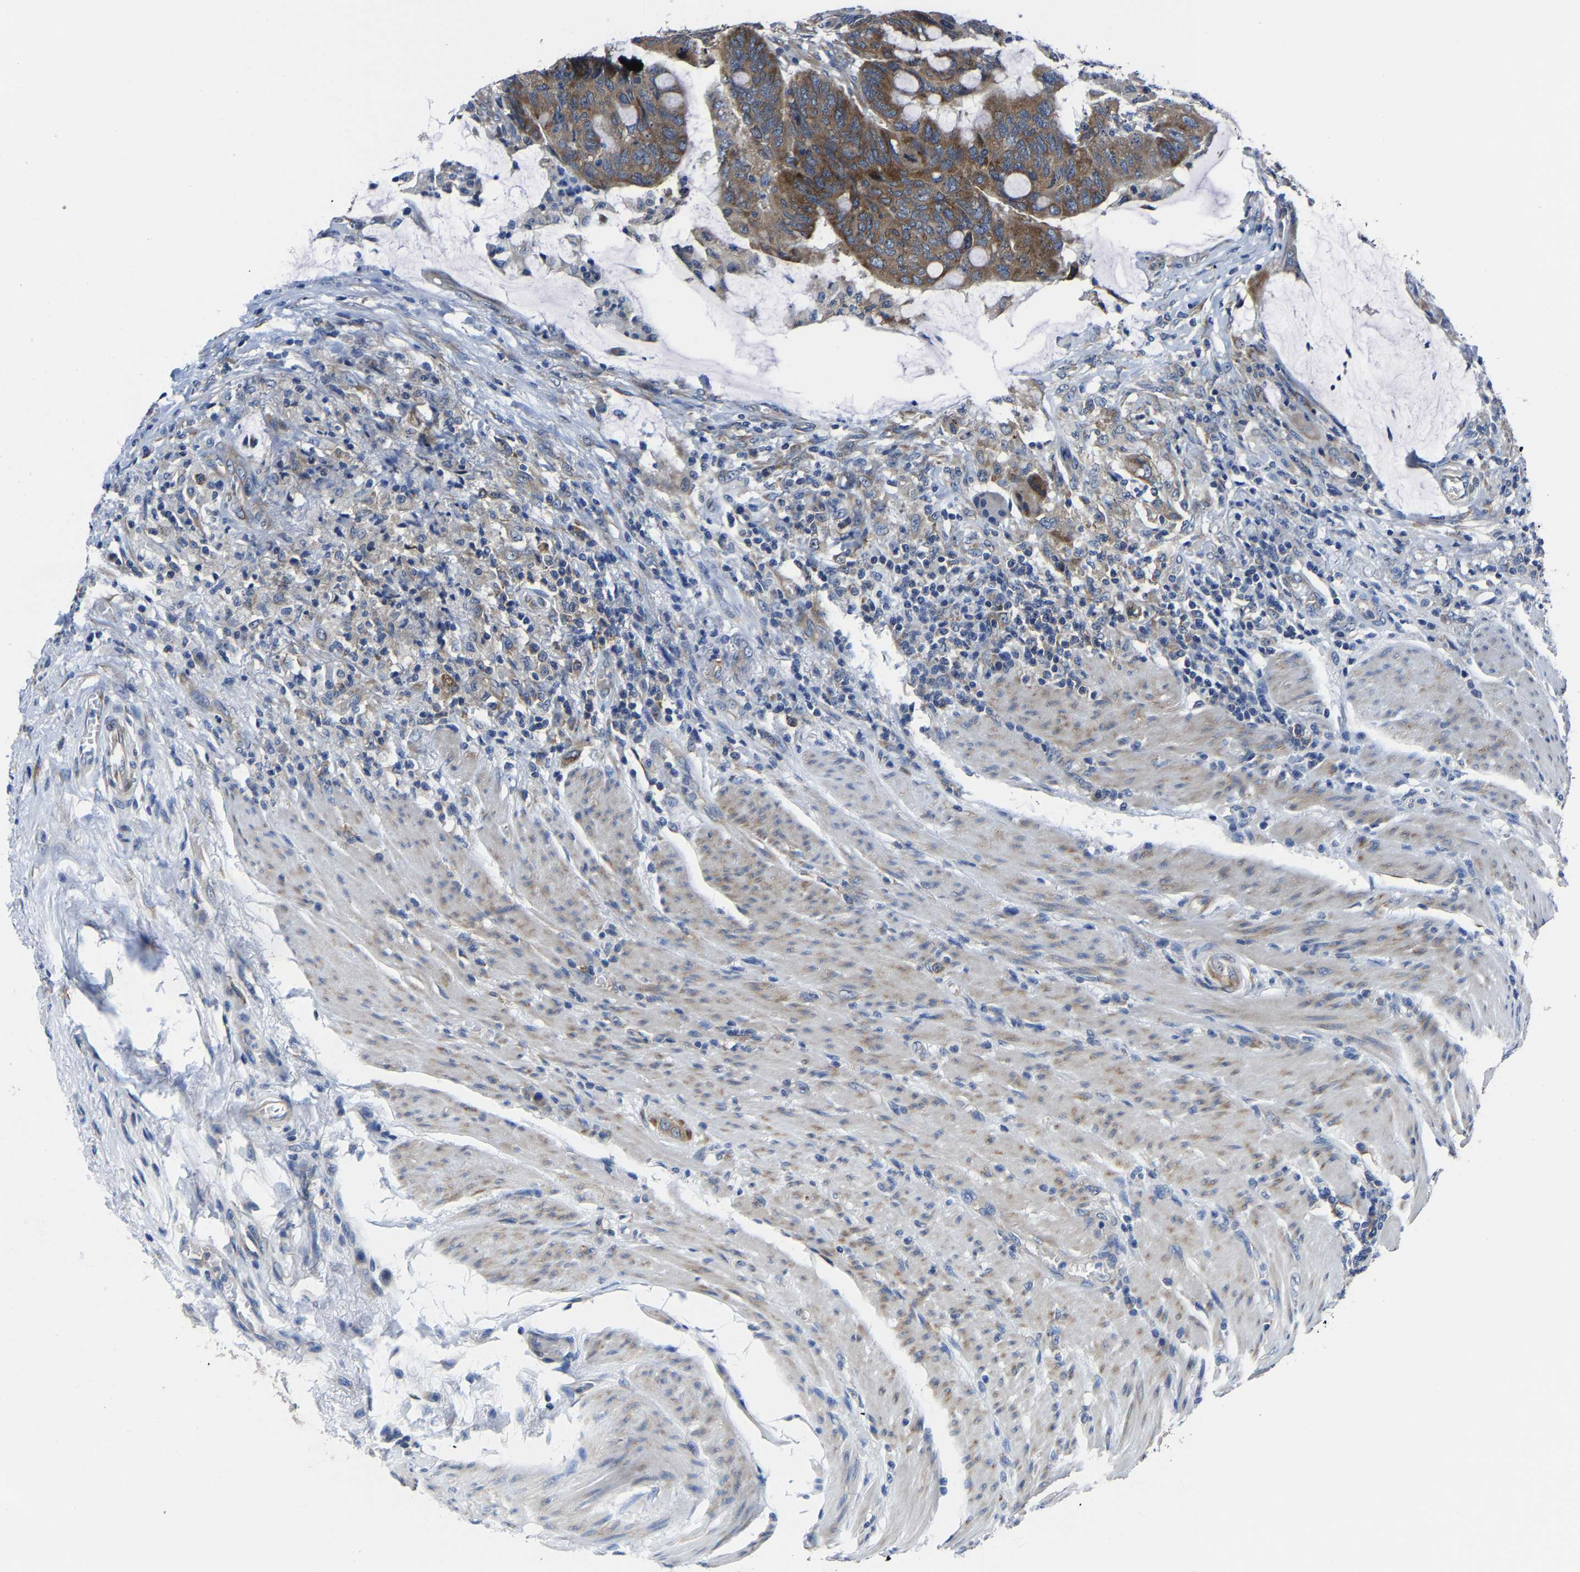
{"staining": {"intensity": "moderate", "quantity": ">75%", "location": "cytoplasmic/membranous"}, "tissue": "colorectal cancer", "cell_type": "Tumor cells", "image_type": "cancer", "snomed": [{"axis": "morphology", "description": "Normal tissue, NOS"}, {"axis": "morphology", "description": "Adenocarcinoma, NOS"}, {"axis": "topography", "description": "Rectum"}, {"axis": "topography", "description": "Peripheral nerve tissue"}], "caption": "Colorectal cancer tissue demonstrates moderate cytoplasmic/membranous staining in about >75% of tumor cells", "gene": "G3BP2", "patient": {"sex": "male", "age": 92}}